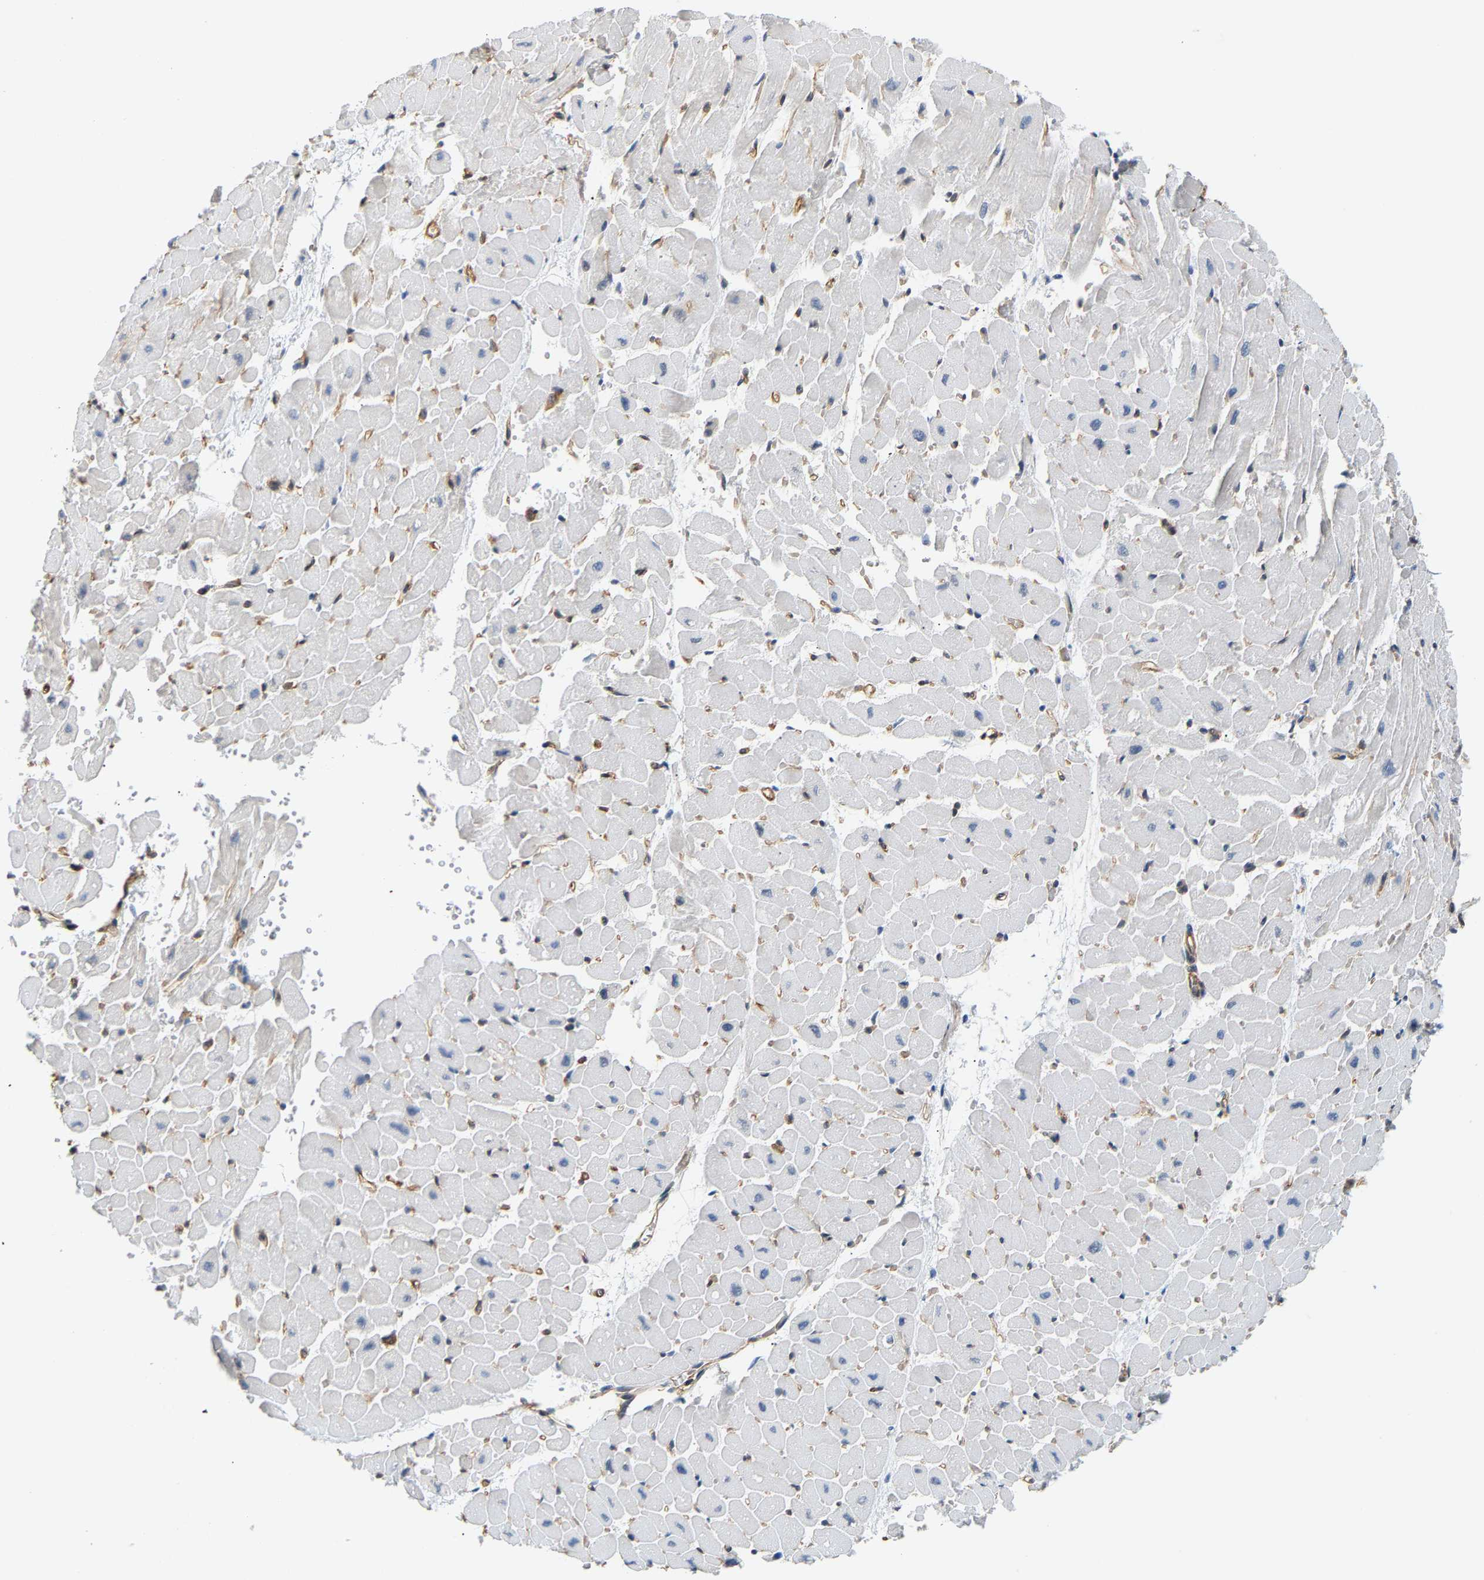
{"staining": {"intensity": "negative", "quantity": "none", "location": "none"}, "tissue": "heart muscle", "cell_type": "Cardiomyocytes", "image_type": "normal", "snomed": [{"axis": "morphology", "description": "Normal tissue, NOS"}, {"axis": "topography", "description": "Heart"}], "caption": "DAB immunohistochemical staining of benign heart muscle displays no significant staining in cardiomyocytes.", "gene": "PAWR", "patient": {"sex": "male", "age": 45}}